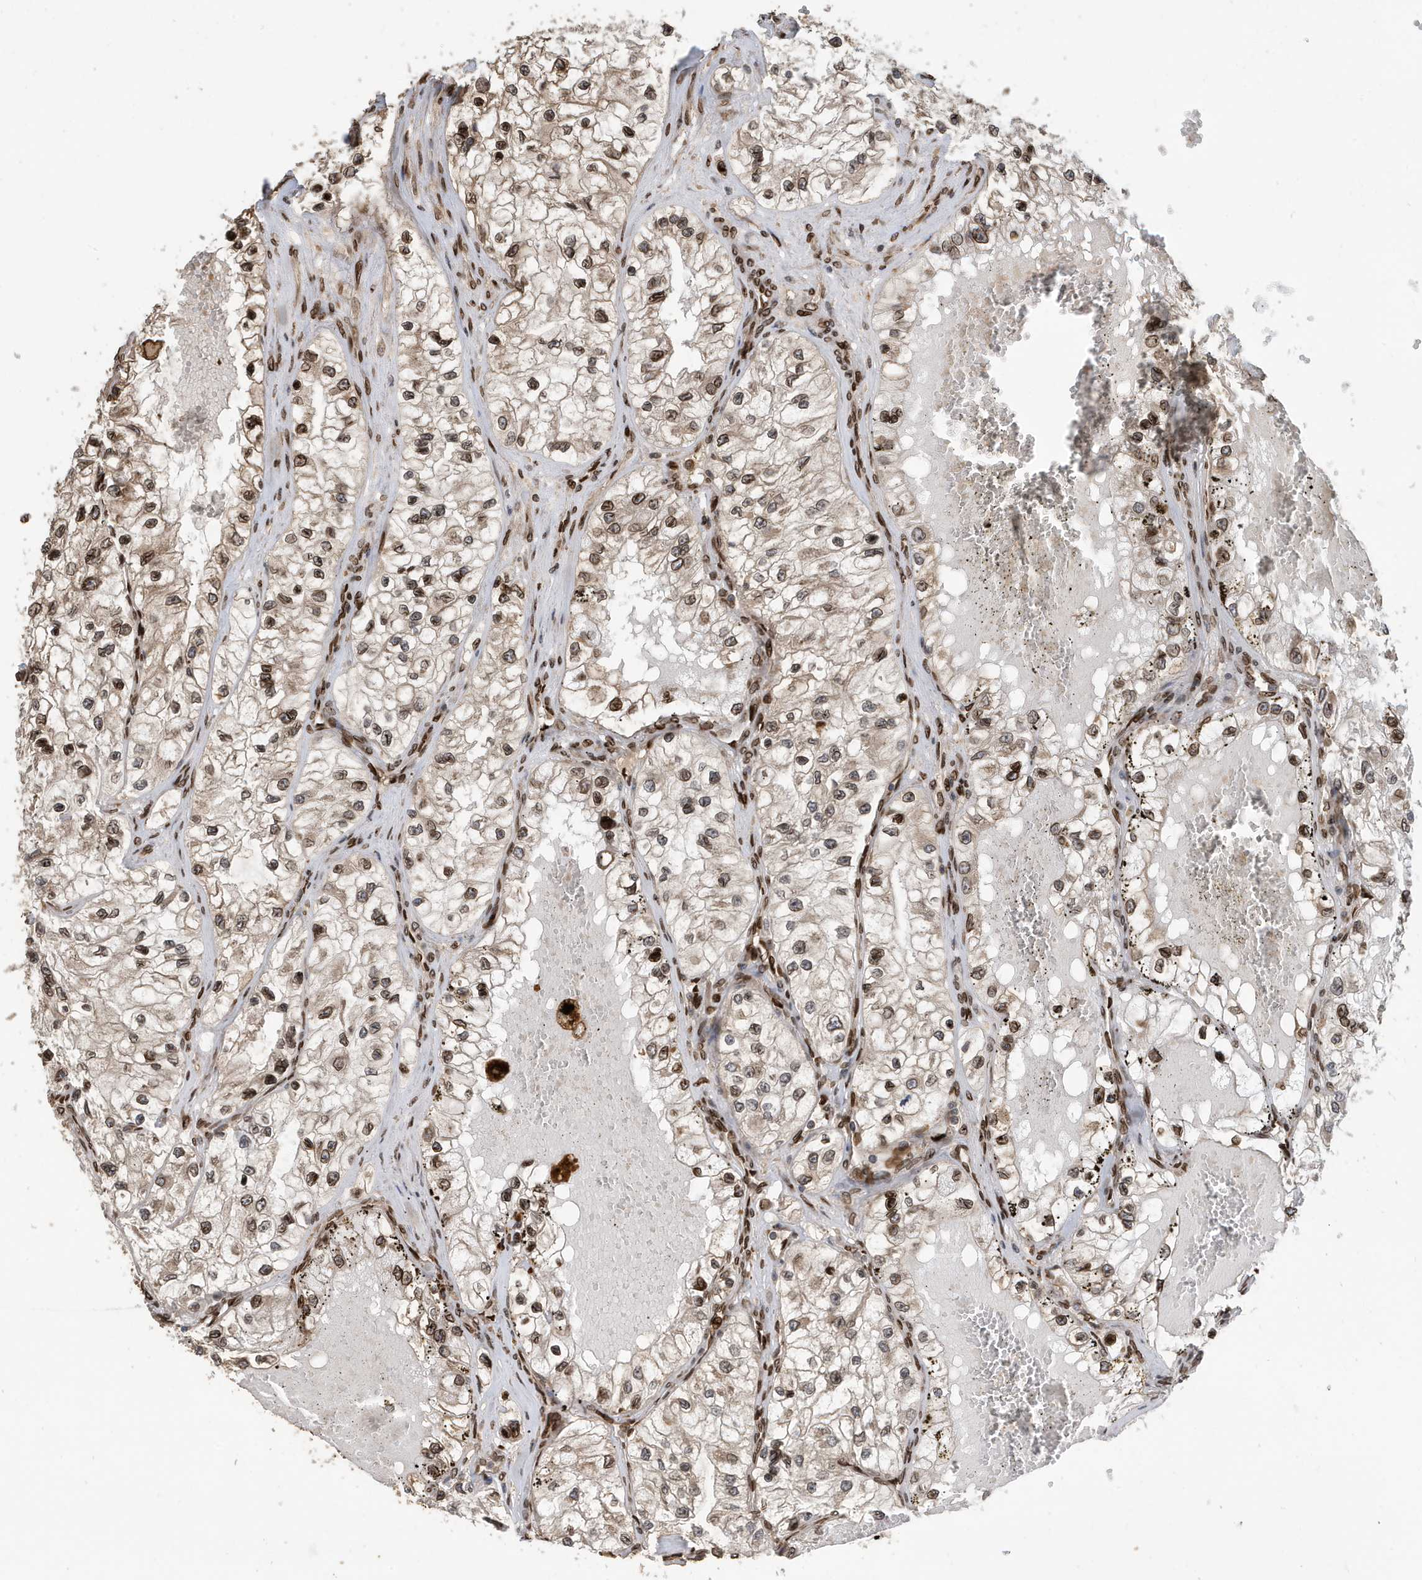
{"staining": {"intensity": "moderate", "quantity": ">75%", "location": "cytoplasmic/membranous,nuclear"}, "tissue": "renal cancer", "cell_type": "Tumor cells", "image_type": "cancer", "snomed": [{"axis": "morphology", "description": "Adenocarcinoma, NOS"}, {"axis": "topography", "description": "Kidney"}], "caption": "The photomicrograph shows immunohistochemical staining of renal cancer. There is moderate cytoplasmic/membranous and nuclear positivity is present in approximately >75% of tumor cells. (DAB (3,3'-diaminobenzidine) = brown stain, brightfield microscopy at high magnification).", "gene": "DUSP18", "patient": {"sex": "female", "age": 57}}